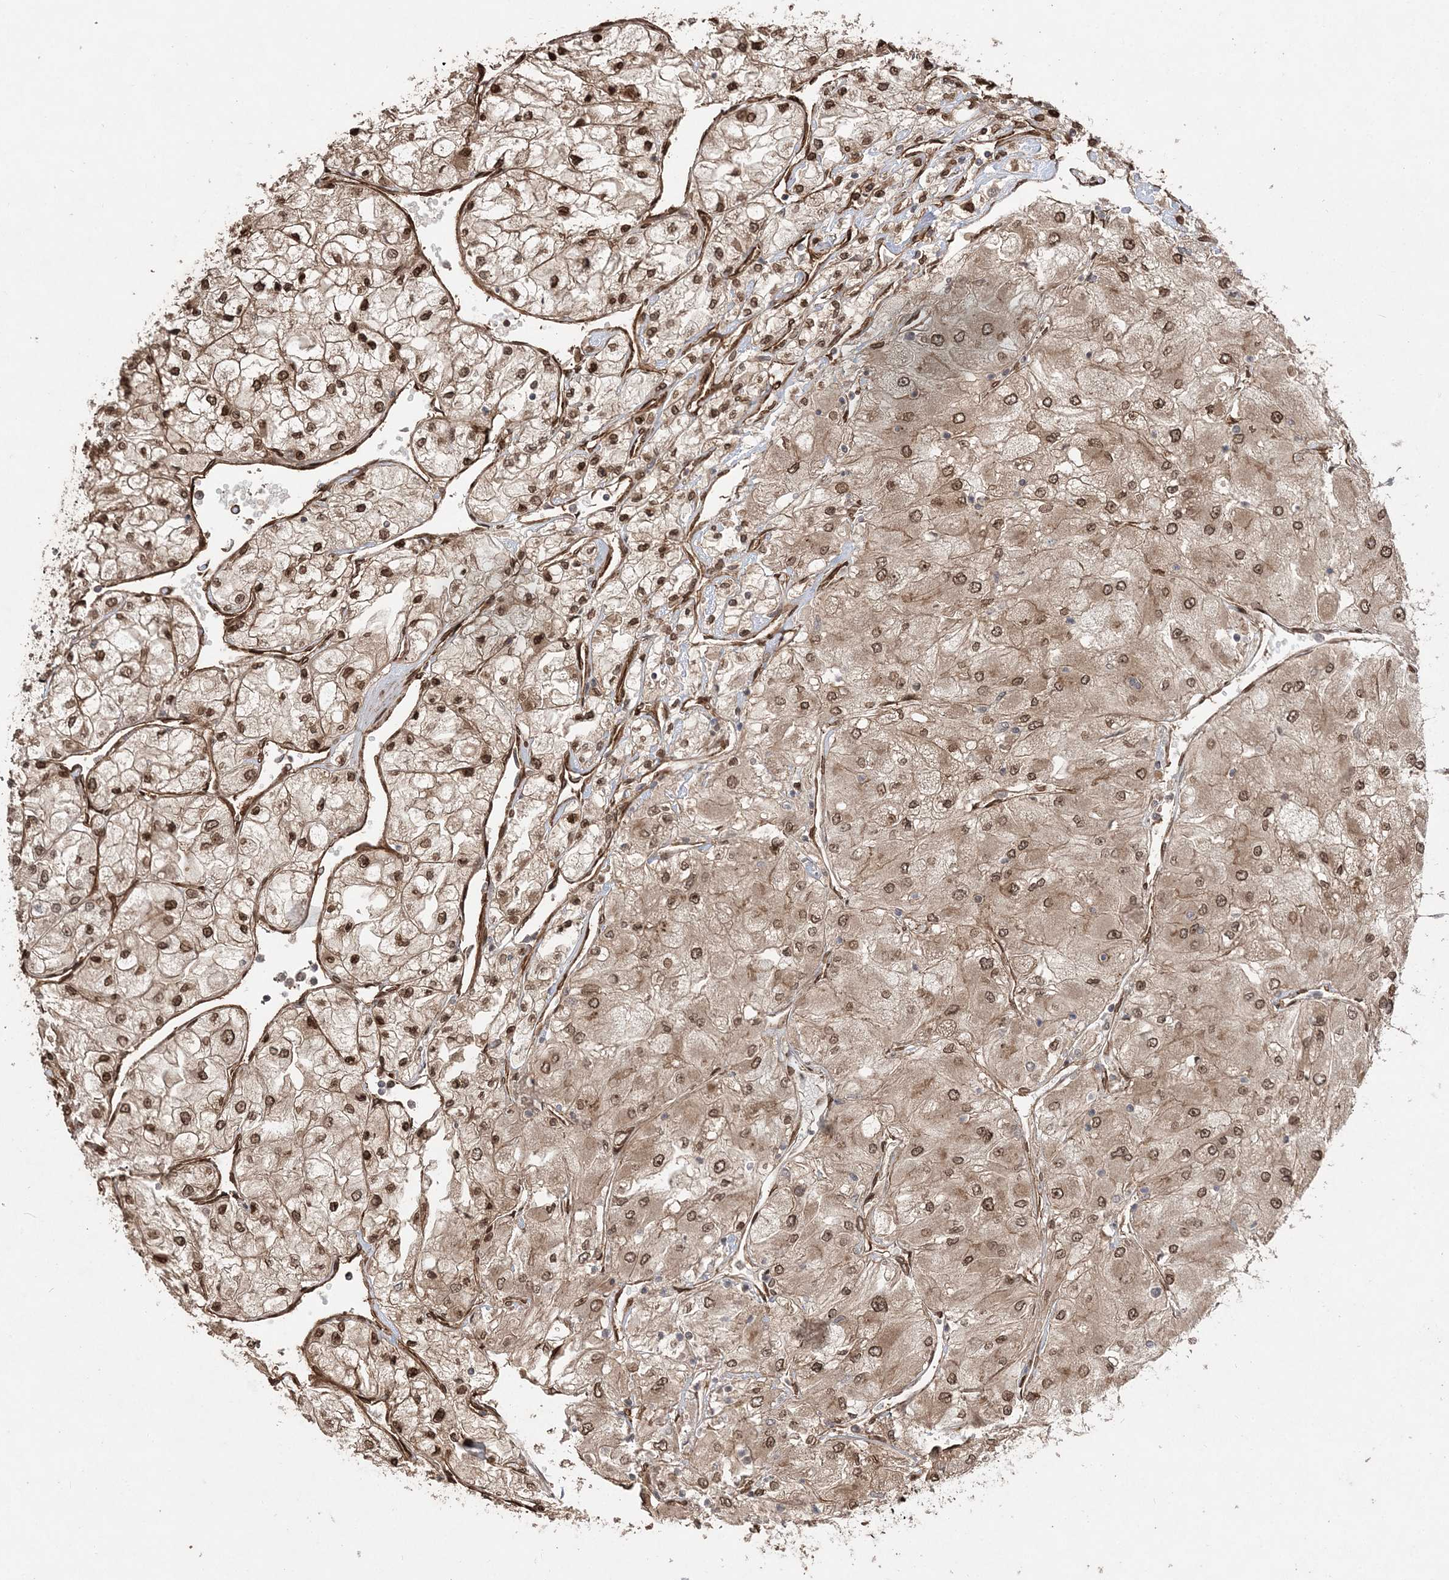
{"staining": {"intensity": "moderate", "quantity": ">75%", "location": "cytoplasmic/membranous,nuclear"}, "tissue": "renal cancer", "cell_type": "Tumor cells", "image_type": "cancer", "snomed": [{"axis": "morphology", "description": "Adenocarcinoma, NOS"}, {"axis": "topography", "description": "Kidney"}], "caption": "This micrograph demonstrates immunohistochemistry staining of human renal cancer, with medium moderate cytoplasmic/membranous and nuclear staining in about >75% of tumor cells.", "gene": "ETAA1", "patient": {"sex": "male", "age": 80}}